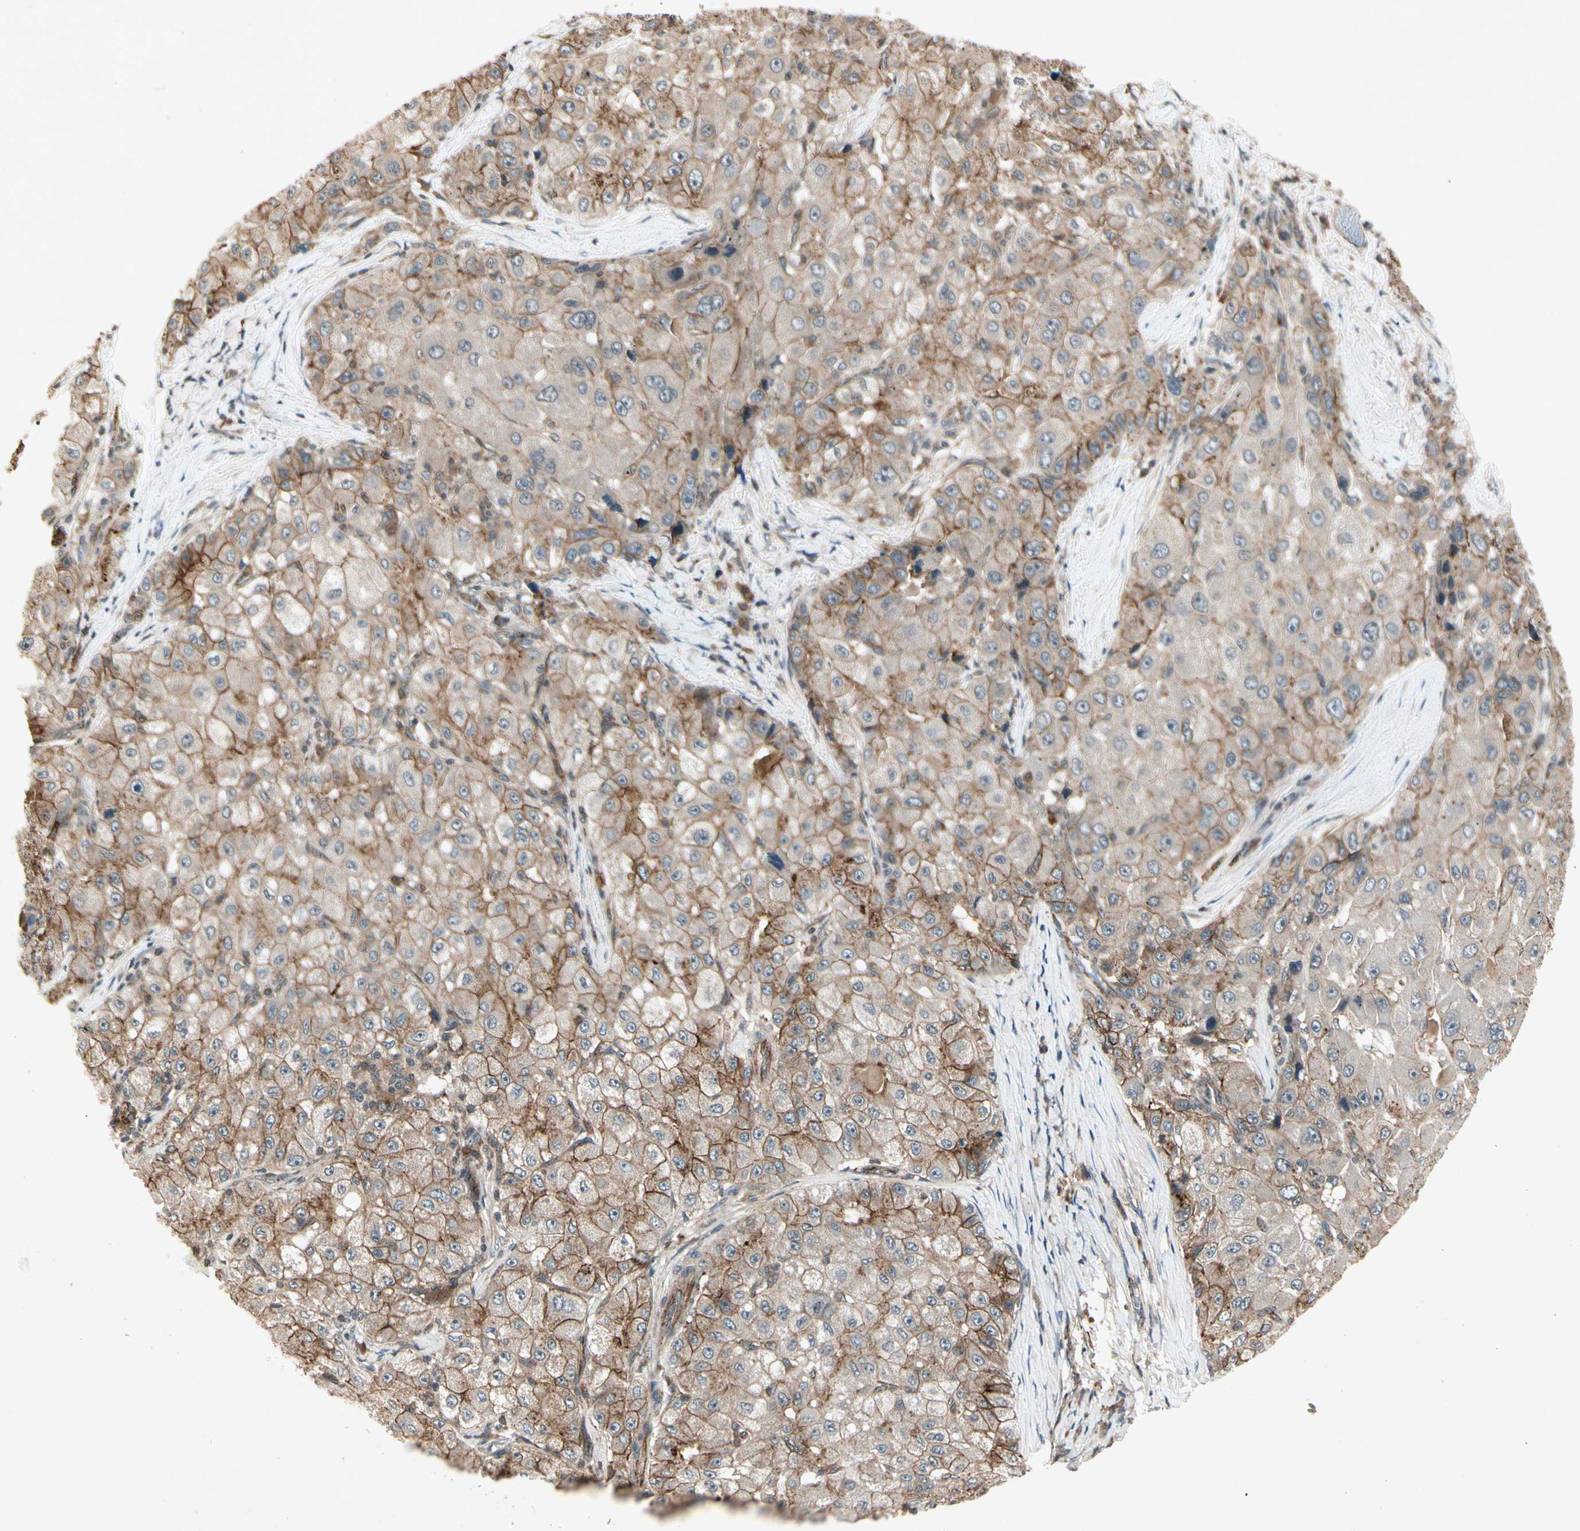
{"staining": {"intensity": "strong", "quantity": ">75%", "location": "cytoplasmic/membranous"}, "tissue": "liver cancer", "cell_type": "Tumor cells", "image_type": "cancer", "snomed": [{"axis": "morphology", "description": "Carcinoma, Hepatocellular, NOS"}, {"axis": "topography", "description": "Liver"}], "caption": "Hepatocellular carcinoma (liver) stained with DAB immunohistochemistry (IHC) displays high levels of strong cytoplasmic/membranous expression in about >75% of tumor cells. Ihc stains the protein of interest in brown and the nuclei are stained blue.", "gene": "FLOT1", "patient": {"sex": "male", "age": 80}}